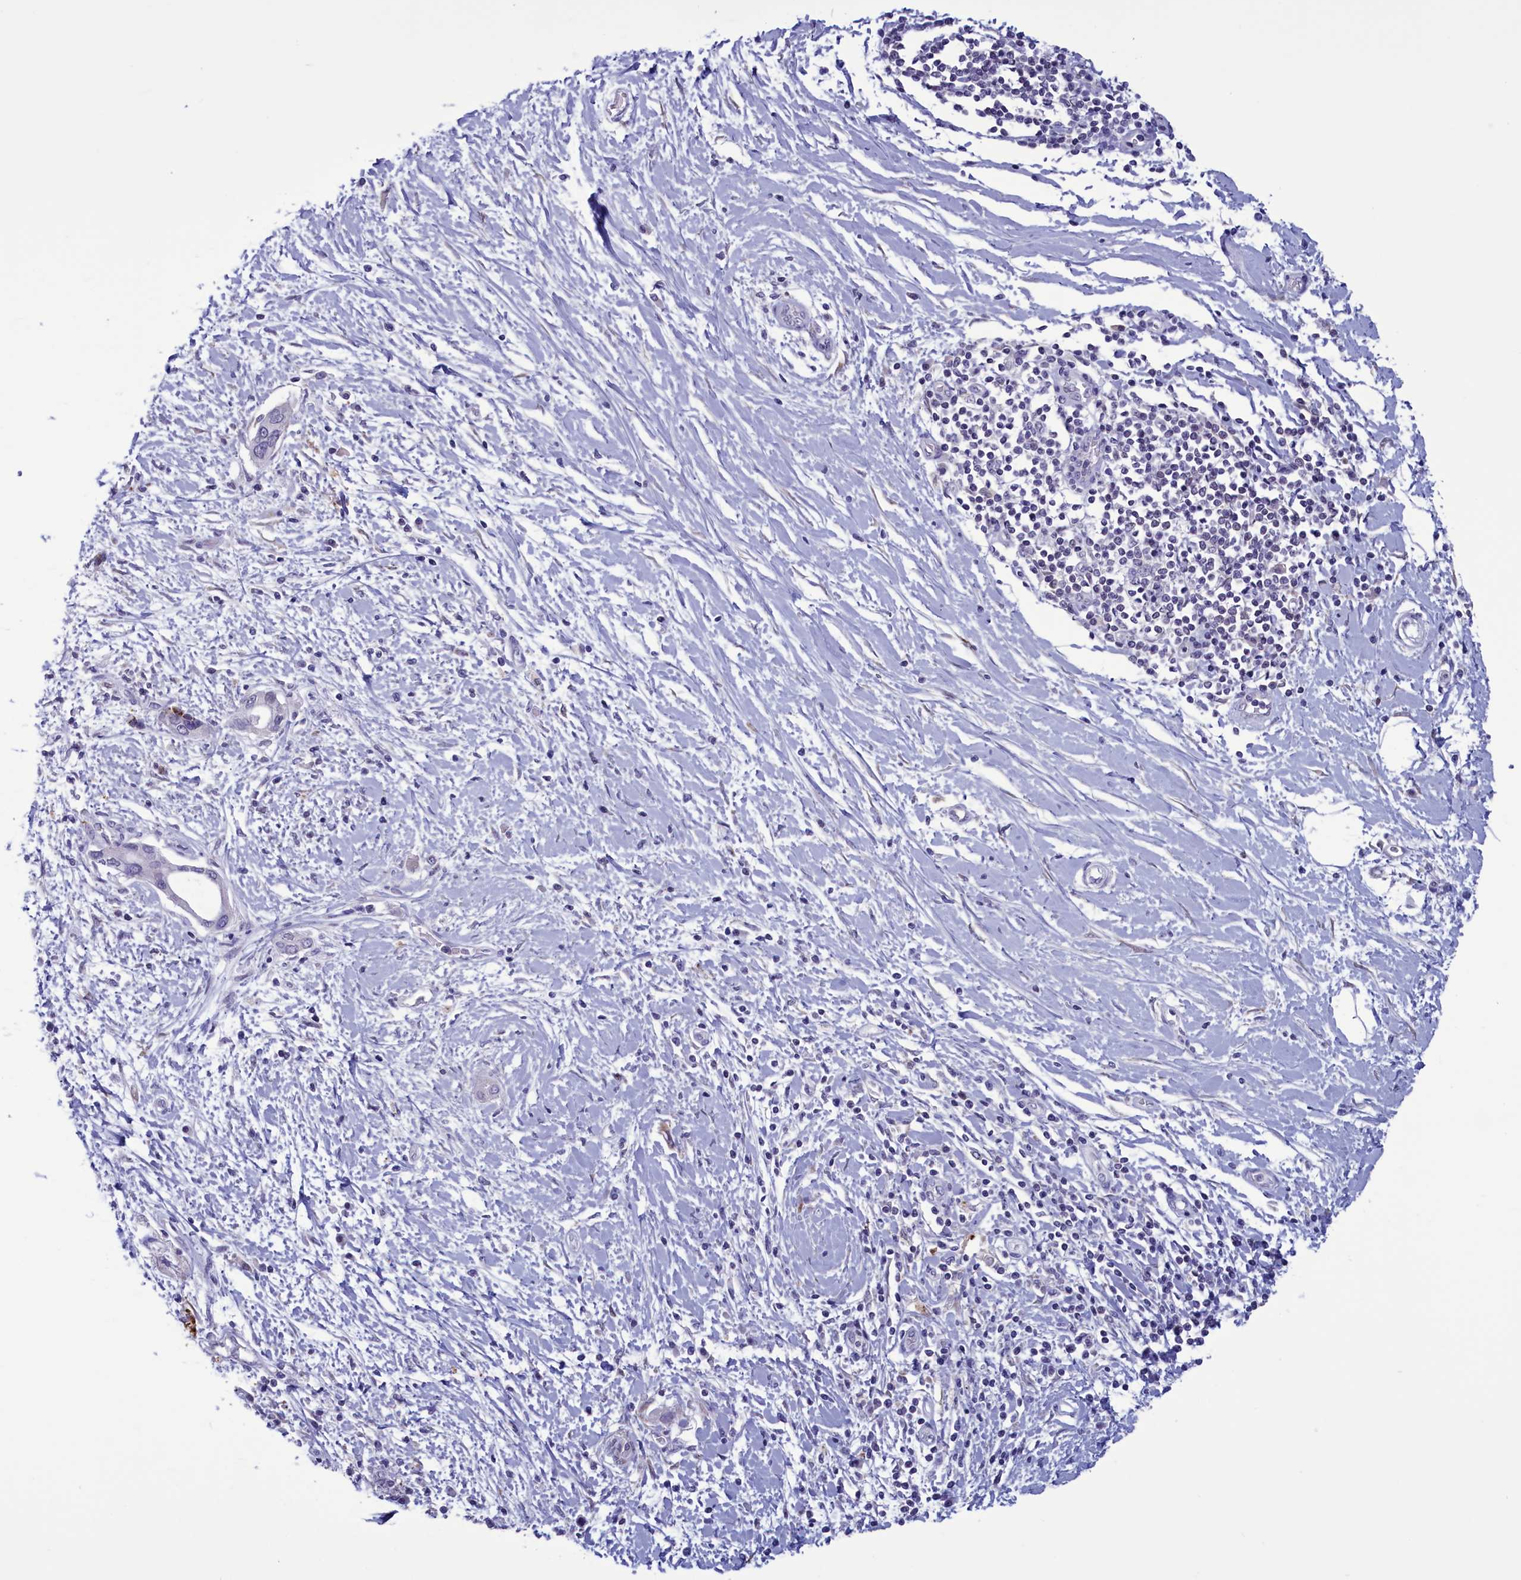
{"staining": {"intensity": "negative", "quantity": "none", "location": "none"}, "tissue": "pancreatic cancer", "cell_type": "Tumor cells", "image_type": "cancer", "snomed": [{"axis": "morphology", "description": "Normal tissue, NOS"}, {"axis": "morphology", "description": "Adenocarcinoma, NOS"}, {"axis": "topography", "description": "Pancreas"}, {"axis": "topography", "description": "Peripheral nerve tissue"}], "caption": "The immunohistochemistry photomicrograph has no significant staining in tumor cells of pancreatic adenocarcinoma tissue.", "gene": "PARS2", "patient": {"sex": "male", "age": 59}}